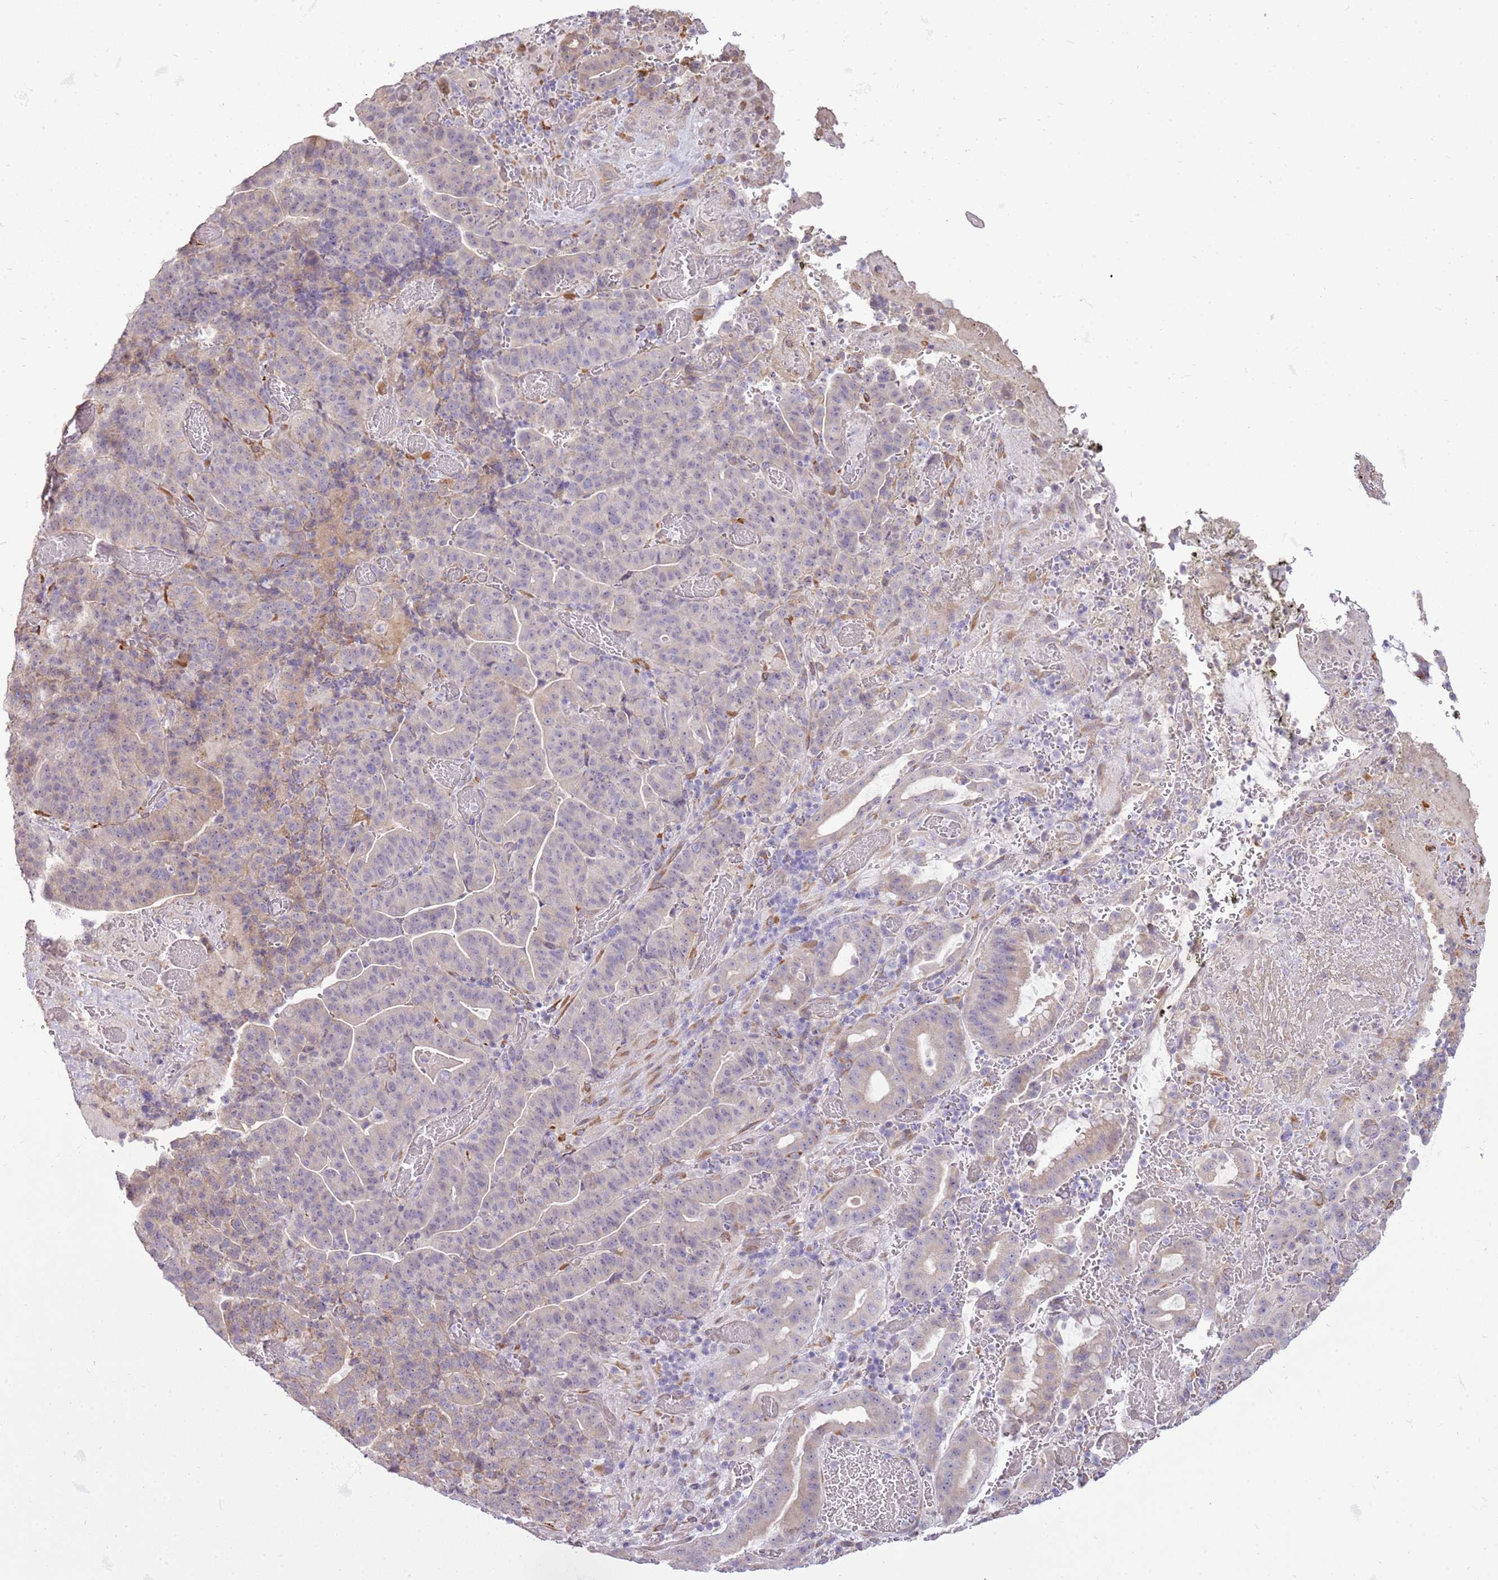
{"staining": {"intensity": "weak", "quantity": "<25%", "location": "cytoplasmic/membranous"}, "tissue": "stomach cancer", "cell_type": "Tumor cells", "image_type": "cancer", "snomed": [{"axis": "morphology", "description": "Adenocarcinoma, NOS"}, {"axis": "topography", "description": "Stomach"}], "caption": "Stomach adenocarcinoma stained for a protein using IHC exhibits no expression tumor cells.", "gene": "UGGT2", "patient": {"sex": "male", "age": 48}}